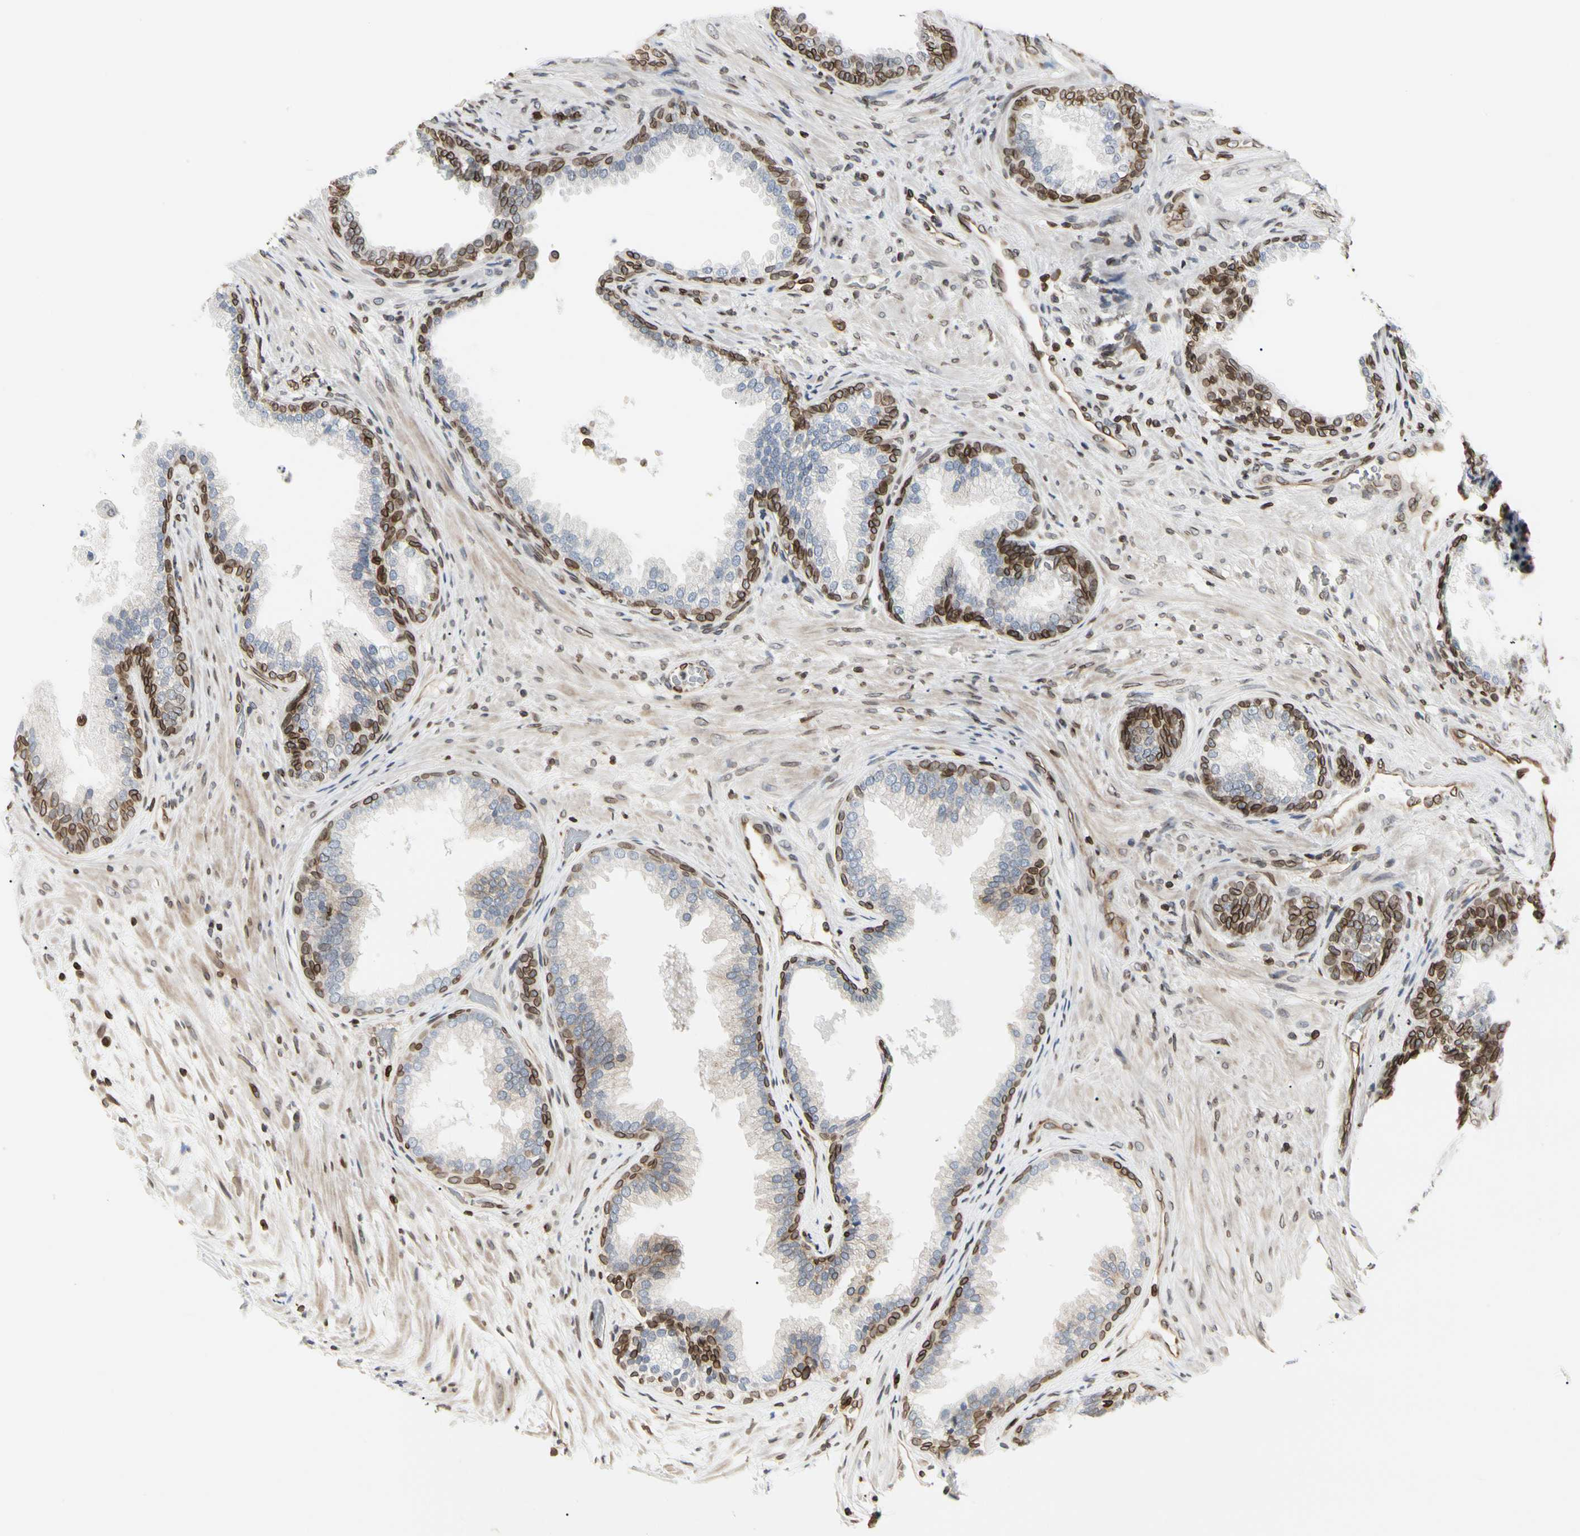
{"staining": {"intensity": "strong", "quantity": "25%-75%", "location": "cytoplasmic/membranous,nuclear"}, "tissue": "prostate", "cell_type": "Glandular cells", "image_type": "normal", "snomed": [{"axis": "morphology", "description": "Normal tissue, NOS"}, {"axis": "topography", "description": "Prostate"}], "caption": "A histopathology image of human prostate stained for a protein reveals strong cytoplasmic/membranous,nuclear brown staining in glandular cells. (DAB (3,3'-diaminobenzidine) IHC, brown staining for protein, blue staining for nuclei).", "gene": "TMPO", "patient": {"sex": "male", "age": 76}}